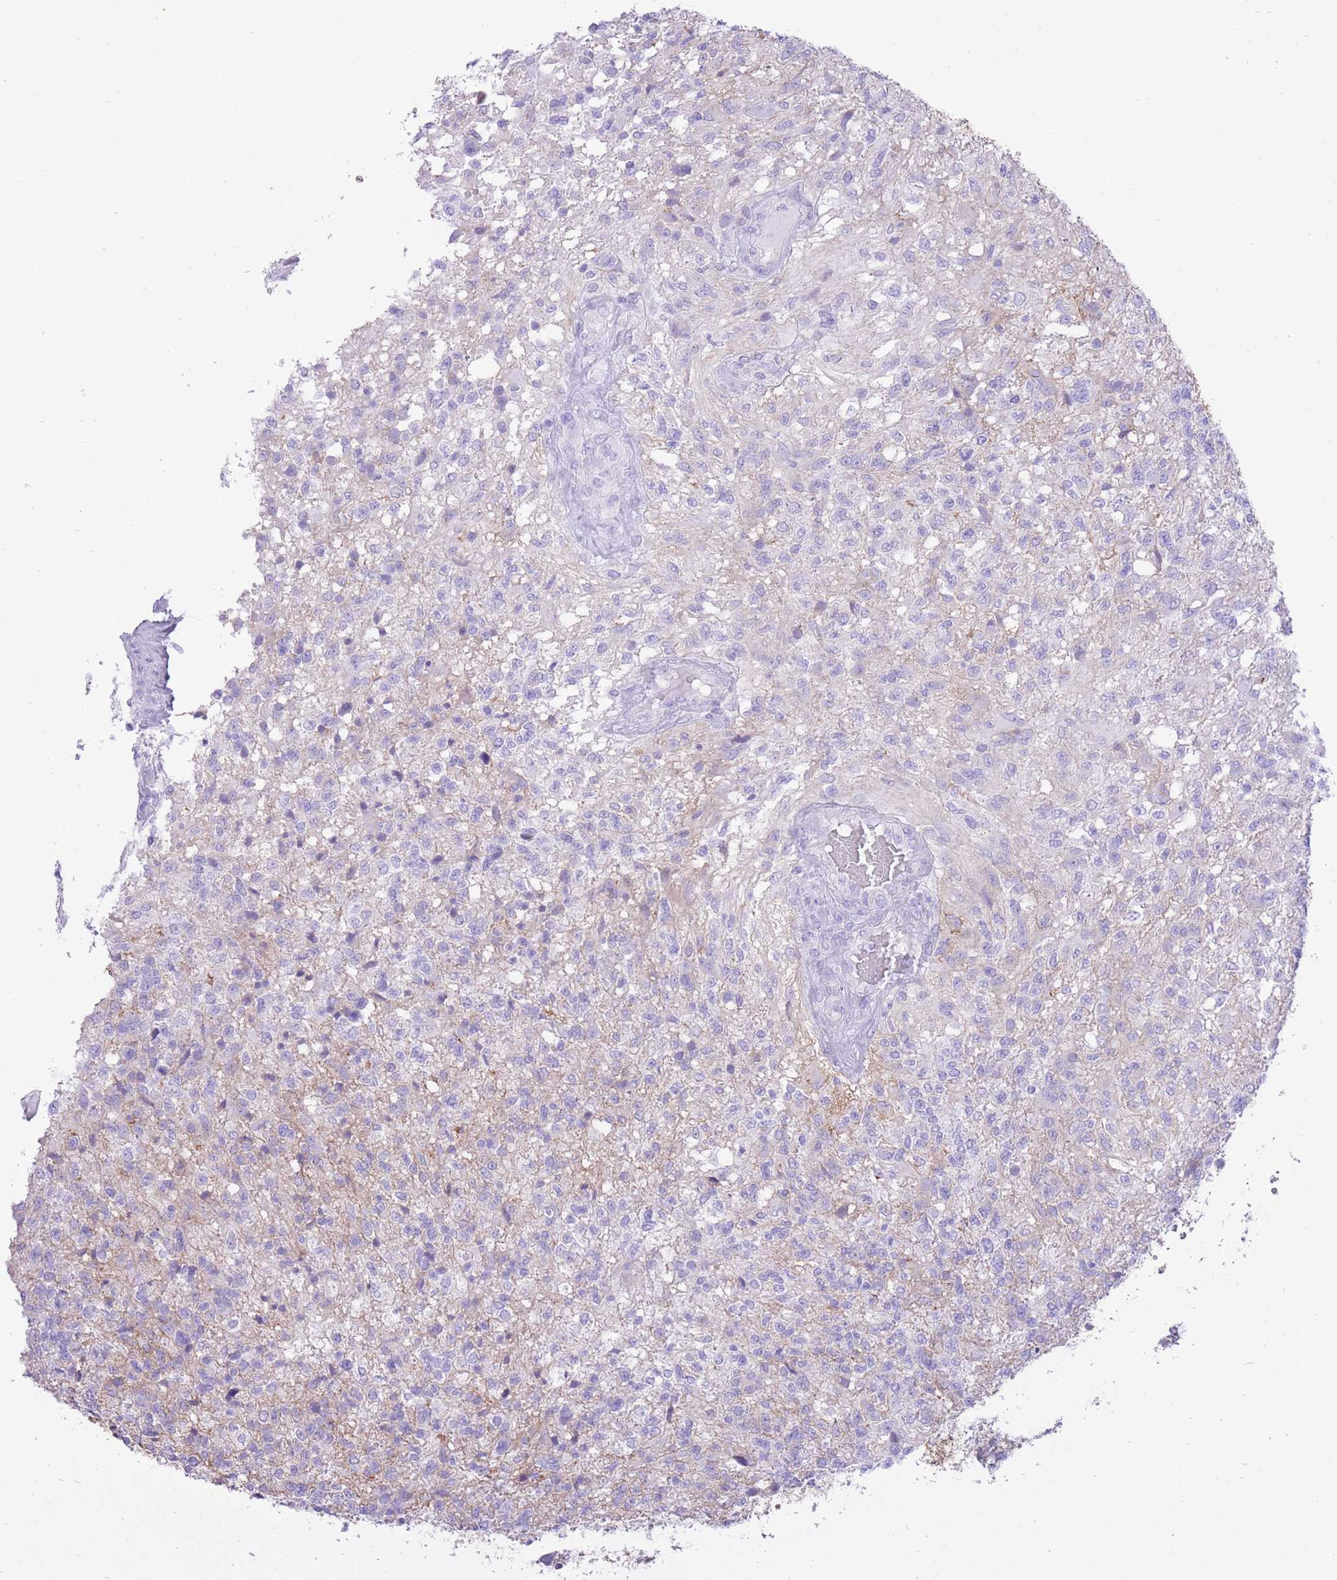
{"staining": {"intensity": "negative", "quantity": "none", "location": "none"}, "tissue": "glioma", "cell_type": "Tumor cells", "image_type": "cancer", "snomed": [{"axis": "morphology", "description": "Glioma, malignant, High grade"}, {"axis": "topography", "description": "Brain"}], "caption": "Human malignant glioma (high-grade) stained for a protein using immunohistochemistry reveals no positivity in tumor cells.", "gene": "SLC4A4", "patient": {"sex": "male", "age": 56}}